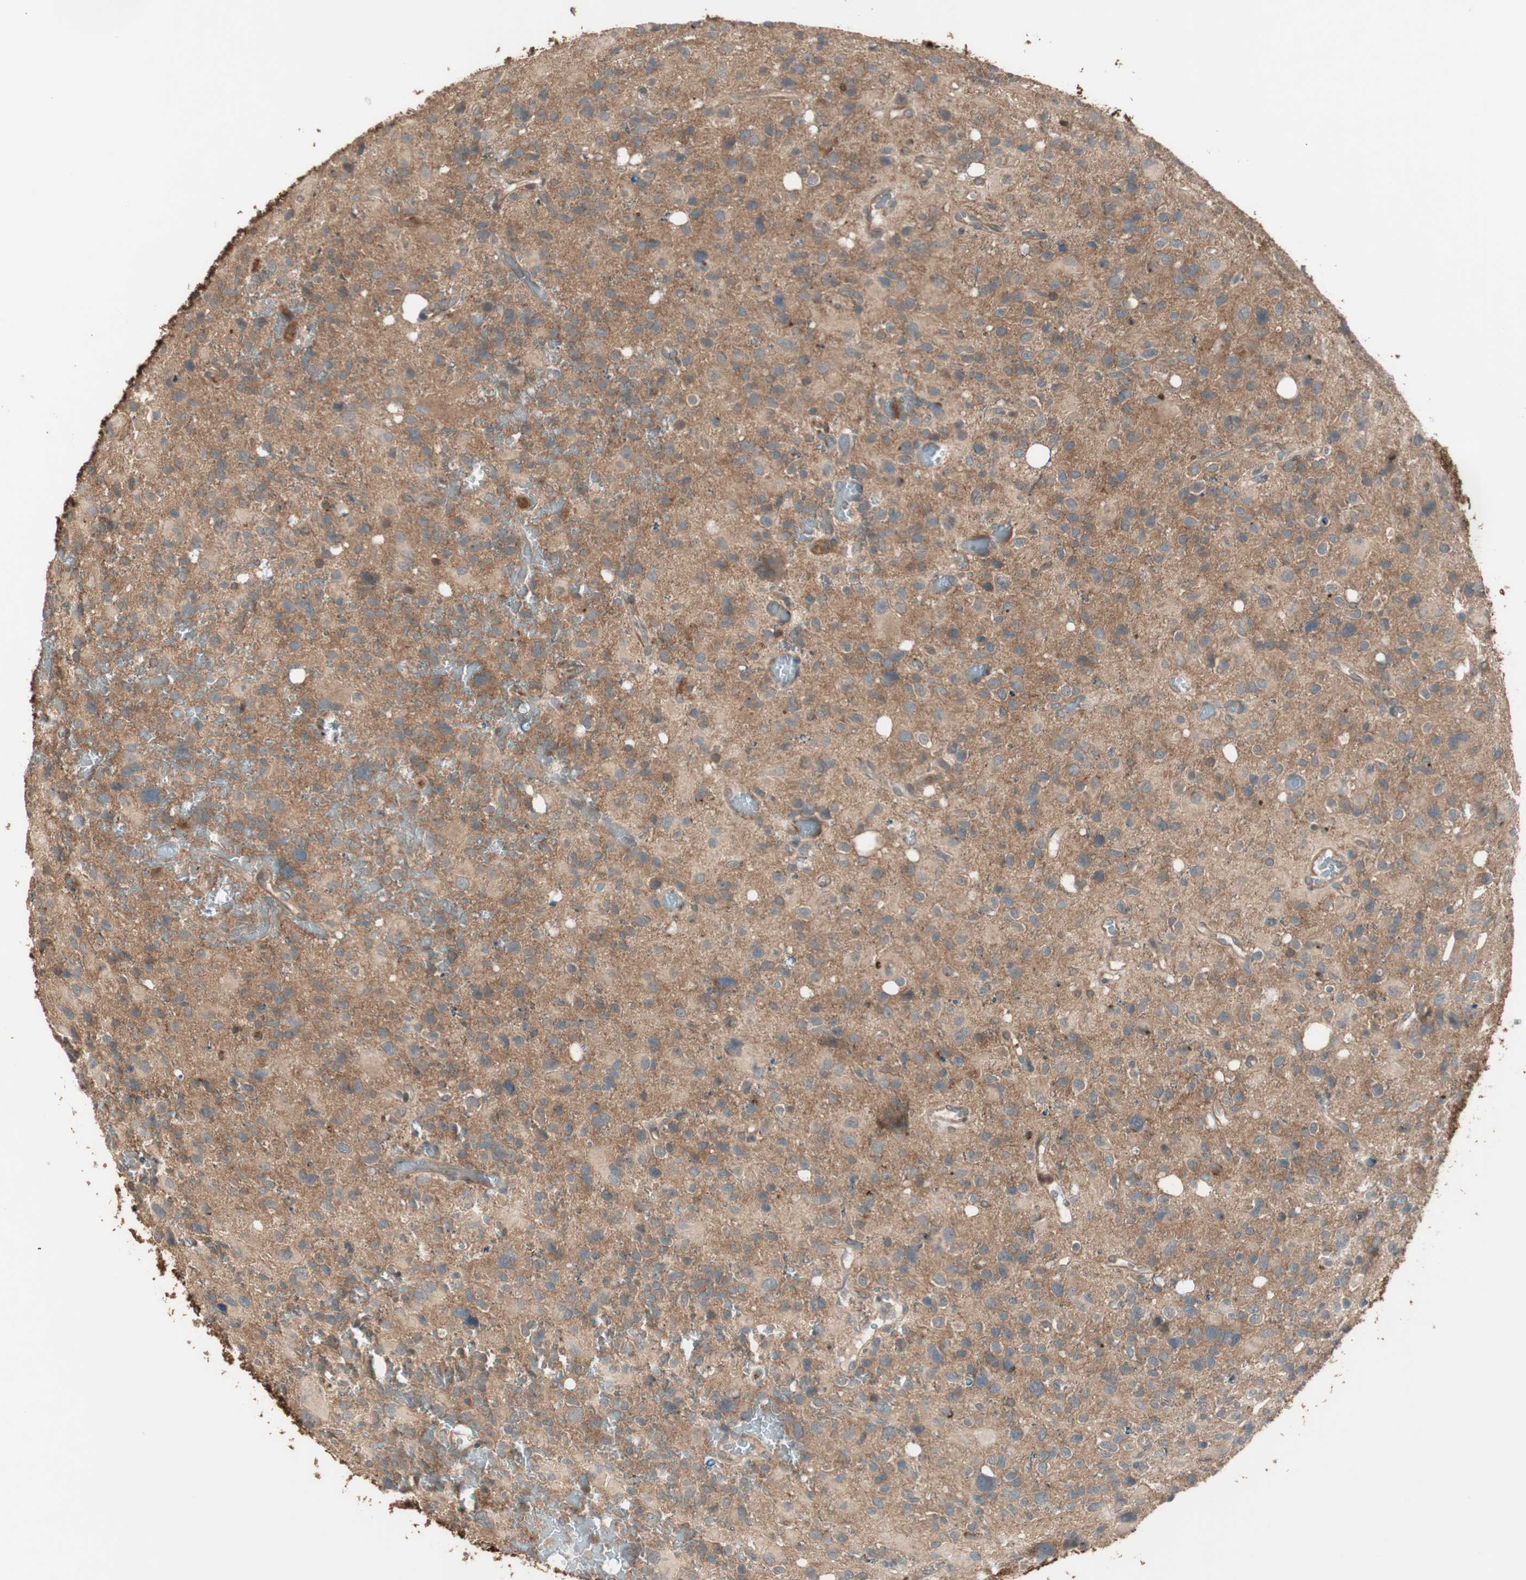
{"staining": {"intensity": "weak", "quantity": ">75%", "location": "cytoplasmic/membranous"}, "tissue": "glioma", "cell_type": "Tumor cells", "image_type": "cancer", "snomed": [{"axis": "morphology", "description": "Glioma, malignant, High grade"}, {"axis": "topography", "description": "Brain"}], "caption": "A histopathology image of malignant glioma (high-grade) stained for a protein reveals weak cytoplasmic/membranous brown staining in tumor cells. Ihc stains the protein of interest in brown and the nuclei are stained blue.", "gene": "ATP6AP2", "patient": {"sex": "male", "age": 48}}